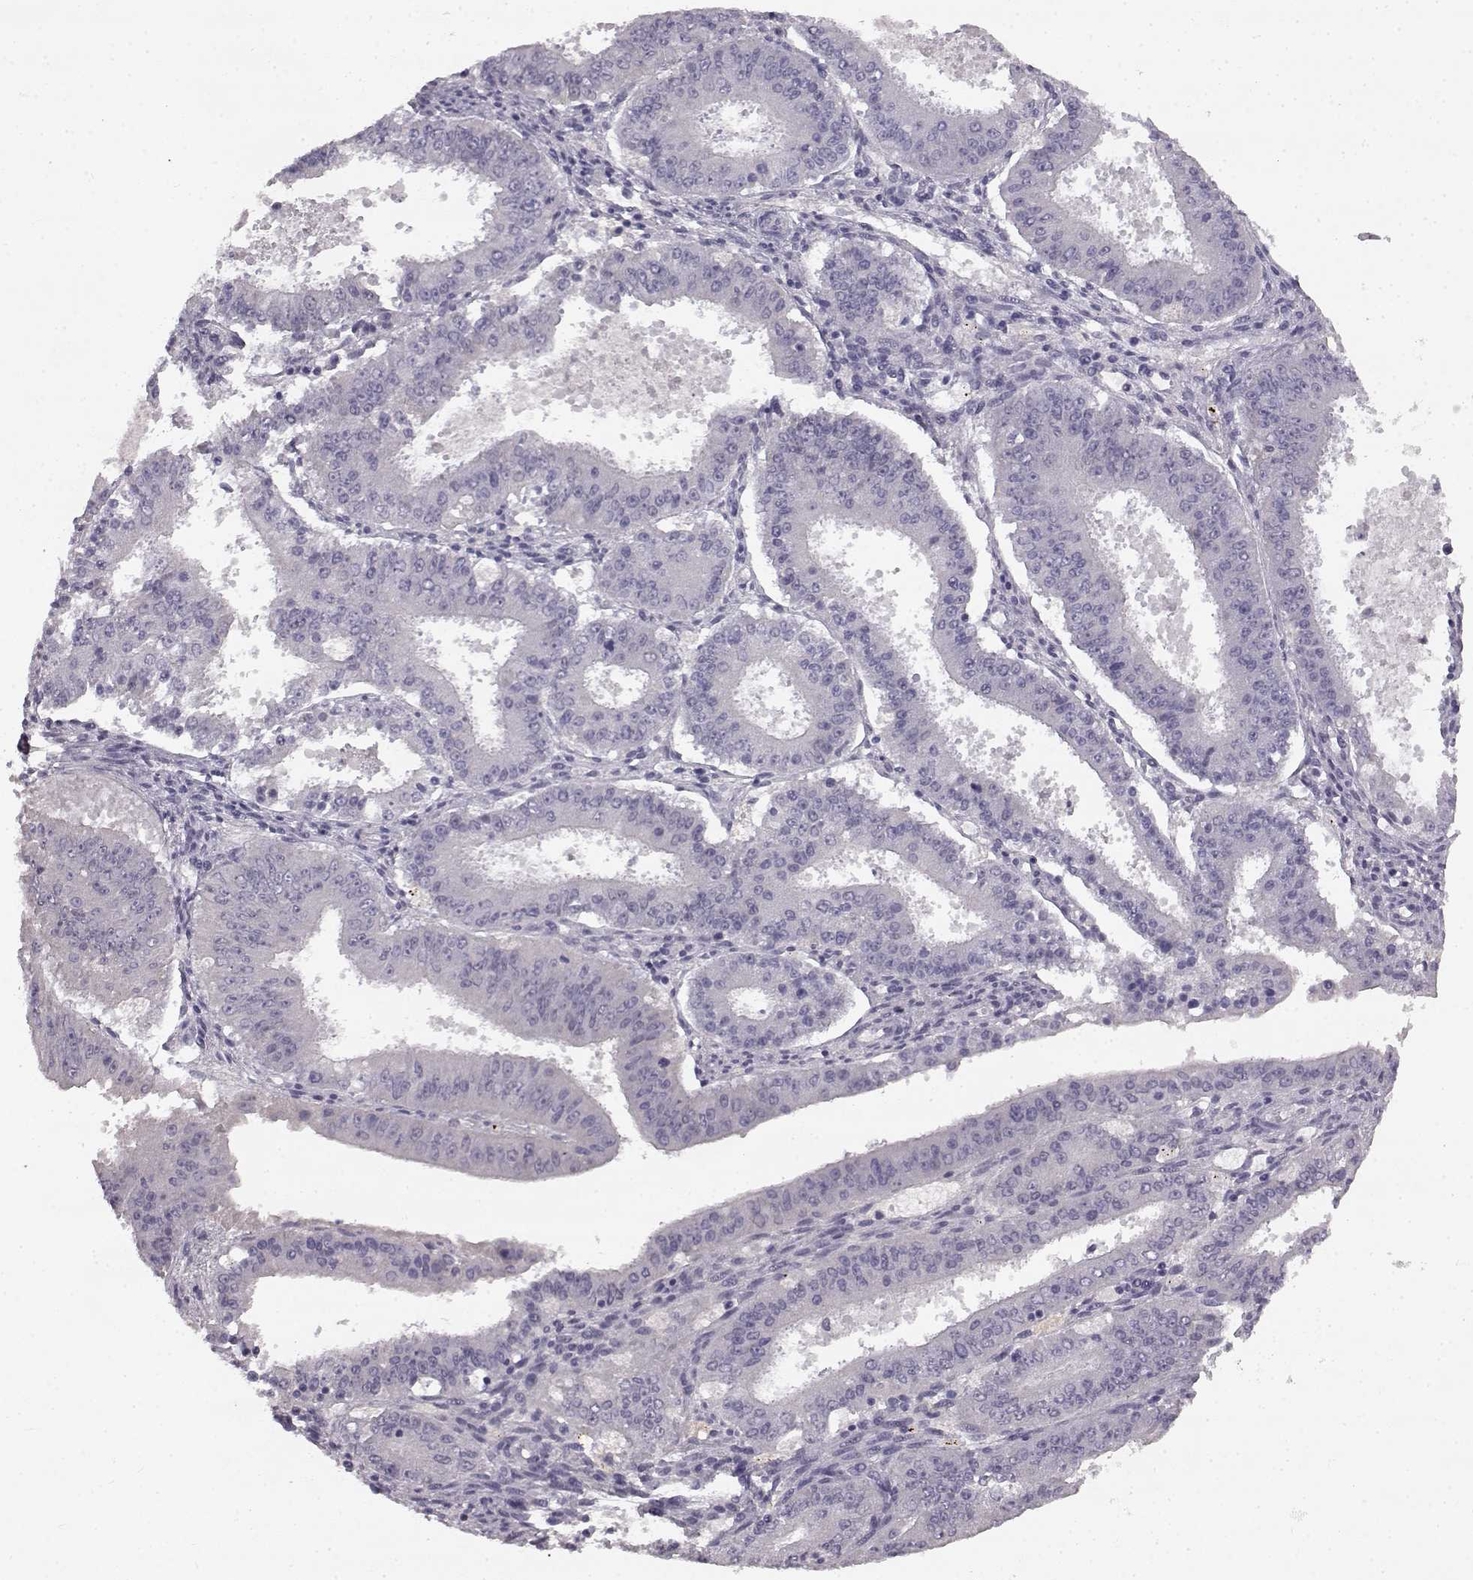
{"staining": {"intensity": "negative", "quantity": "none", "location": "none"}, "tissue": "ovarian cancer", "cell_type": "Tumor cells", "image_type": "cancer", "snomed": [{"axis": "morphology", "description": "Carcinoma, endometroid"}, {"axis": "topography", "description": "Ovary"}], "caption": "Immunohistochemical staining of ovarian cancer shows no significant staining in tumor cells. The staining was performed using DAB to visualize the protein expression in brown, while the nuclei were stained in blue with hematoxylin (Magnification: 20x).", "gene": "SPAG17", "patient": {"sex": "female", "age": 42}}